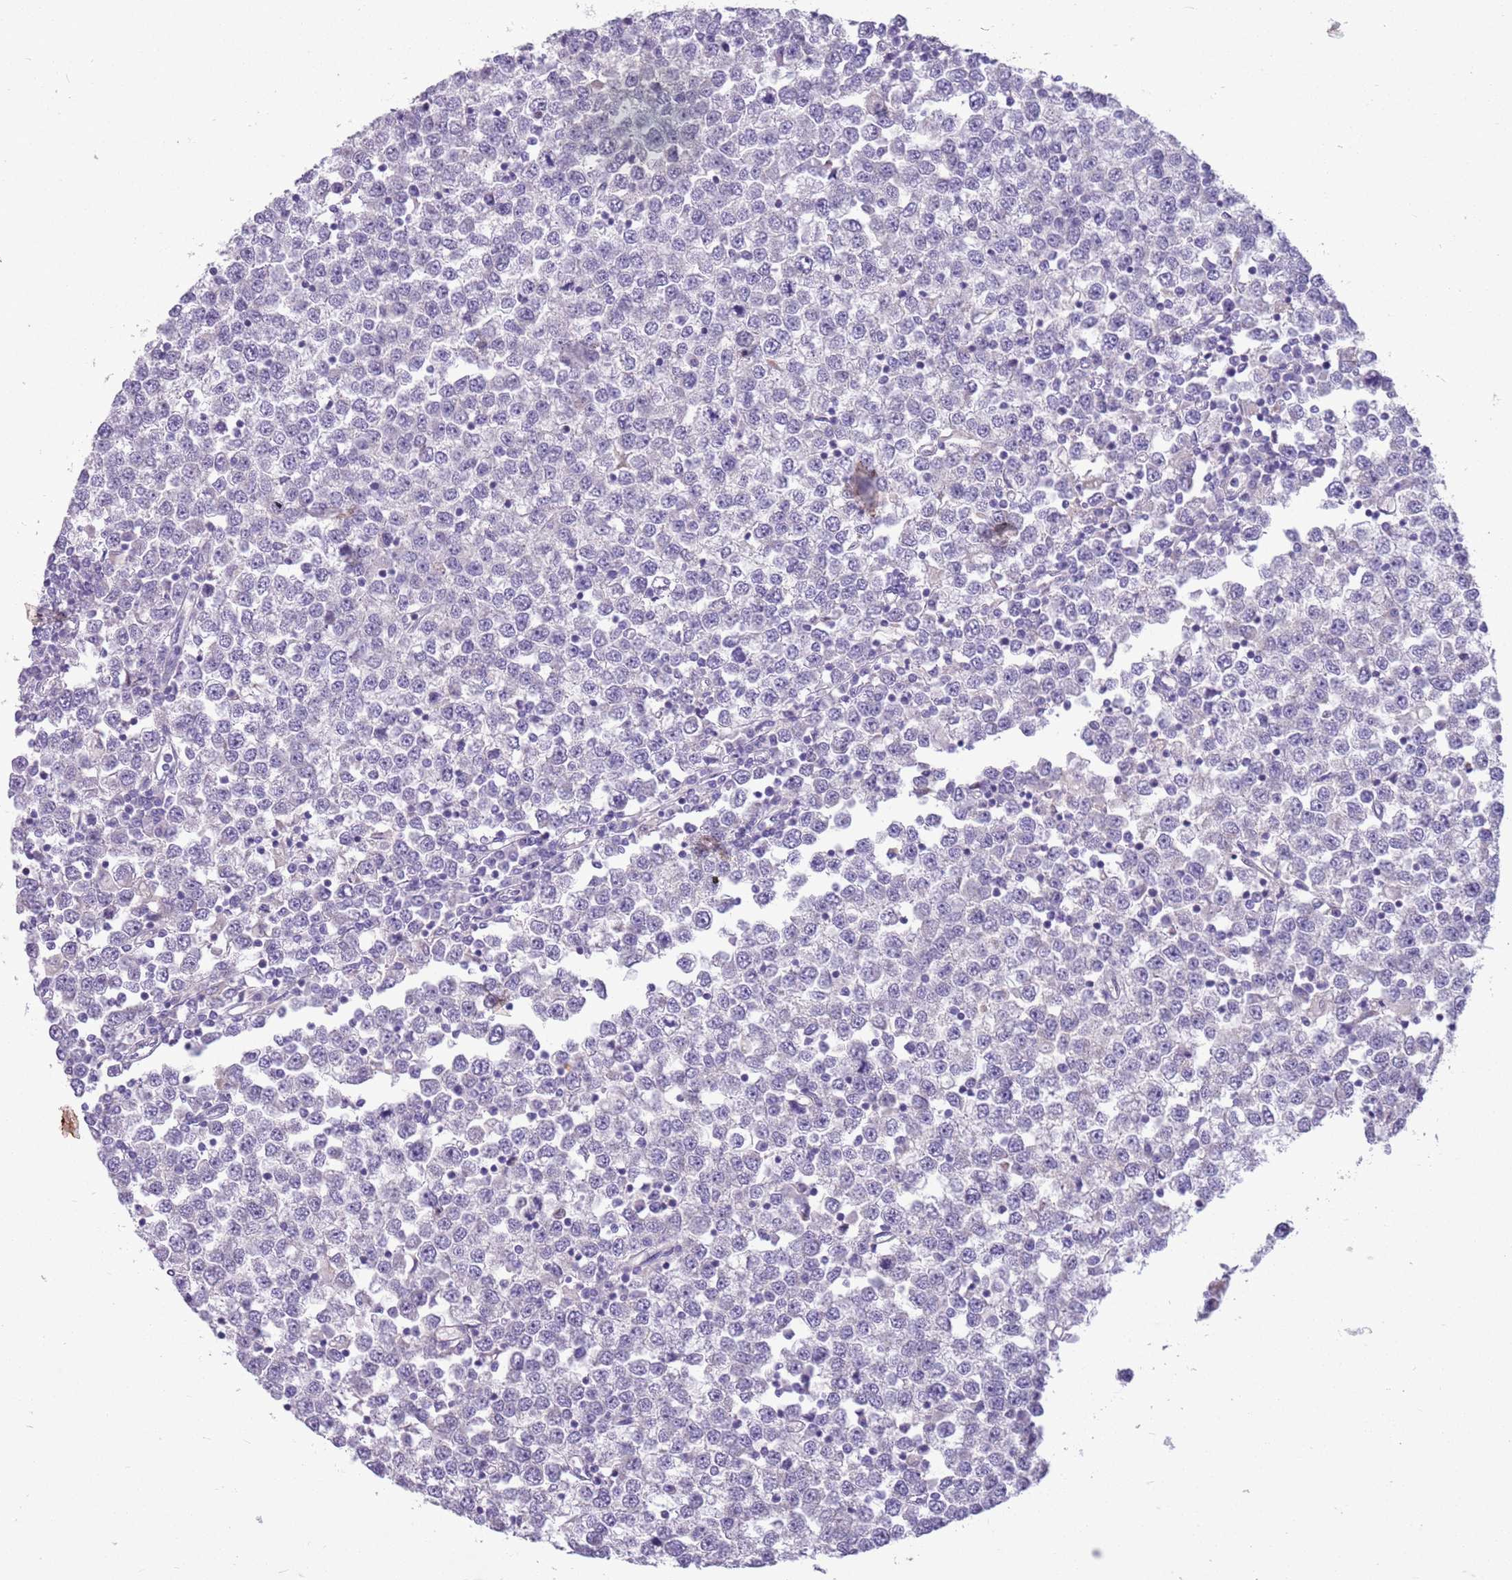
{"staining": {"intensity": "negative", "quantity": "none", "location": "none"}, "tissue": "testis cancer", "cell_type": "Tumor cells", "image_type": "cancer", "snomed": [{"axis": "morphology", "description": "Seminoma, NOS"}, {"axis": "topography", "description": "Testis"}], "caption": "Tumor cells show no significant protein expression in testis cancer (seminoma).", "gene": "ADCY7", "patient": {"sex": "male", "age": 65}}